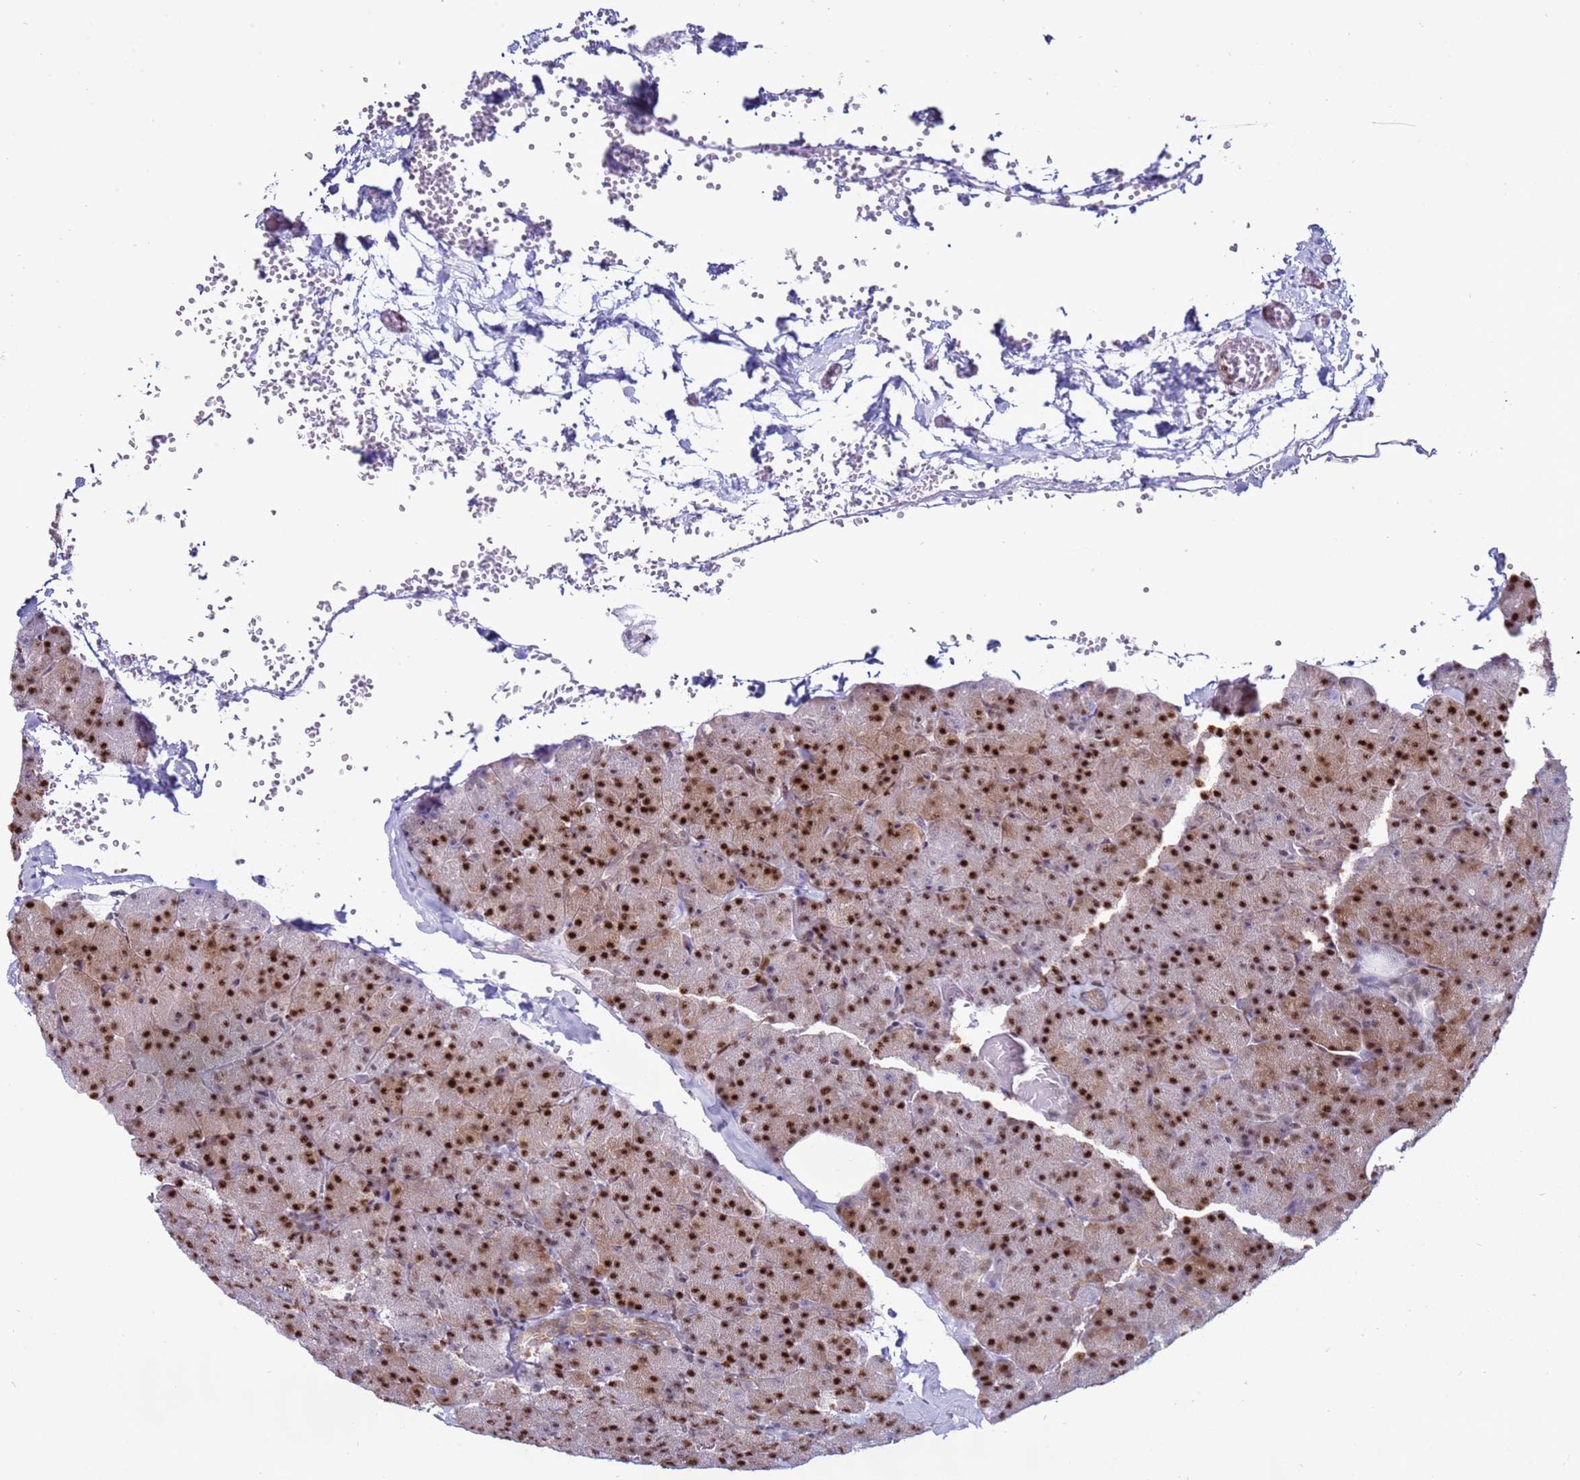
{"staining": {"intensity": "strong", "quantity": "<25%", "location": "nuclear"}, "tissue": "pancreas", "cell_type": "Exocrine glandular cells", "image_type": "normal", "snomed": [{"axis": "morphology", "description": "Normal tissue, NOS"}, {"axis": "morphology", "description": "Carcinoid, malignant, NOS"}, {"axis": "topography", "description": "Pancreas"}], "caption": "Immunohistochemical staining of normal pancreas shows medium levels of strong nuclear expression in approximately <25% of exocrine glandular cells. The staining was performed using DAB (3,3'-diaminobenzidine) to visualize the protein expression in brown, while the nuclei were stained in blue with hematoxylin (Magnification: 20x).", "gene": "KPNA4", "patient": {"sex": "female", "age": 35}}